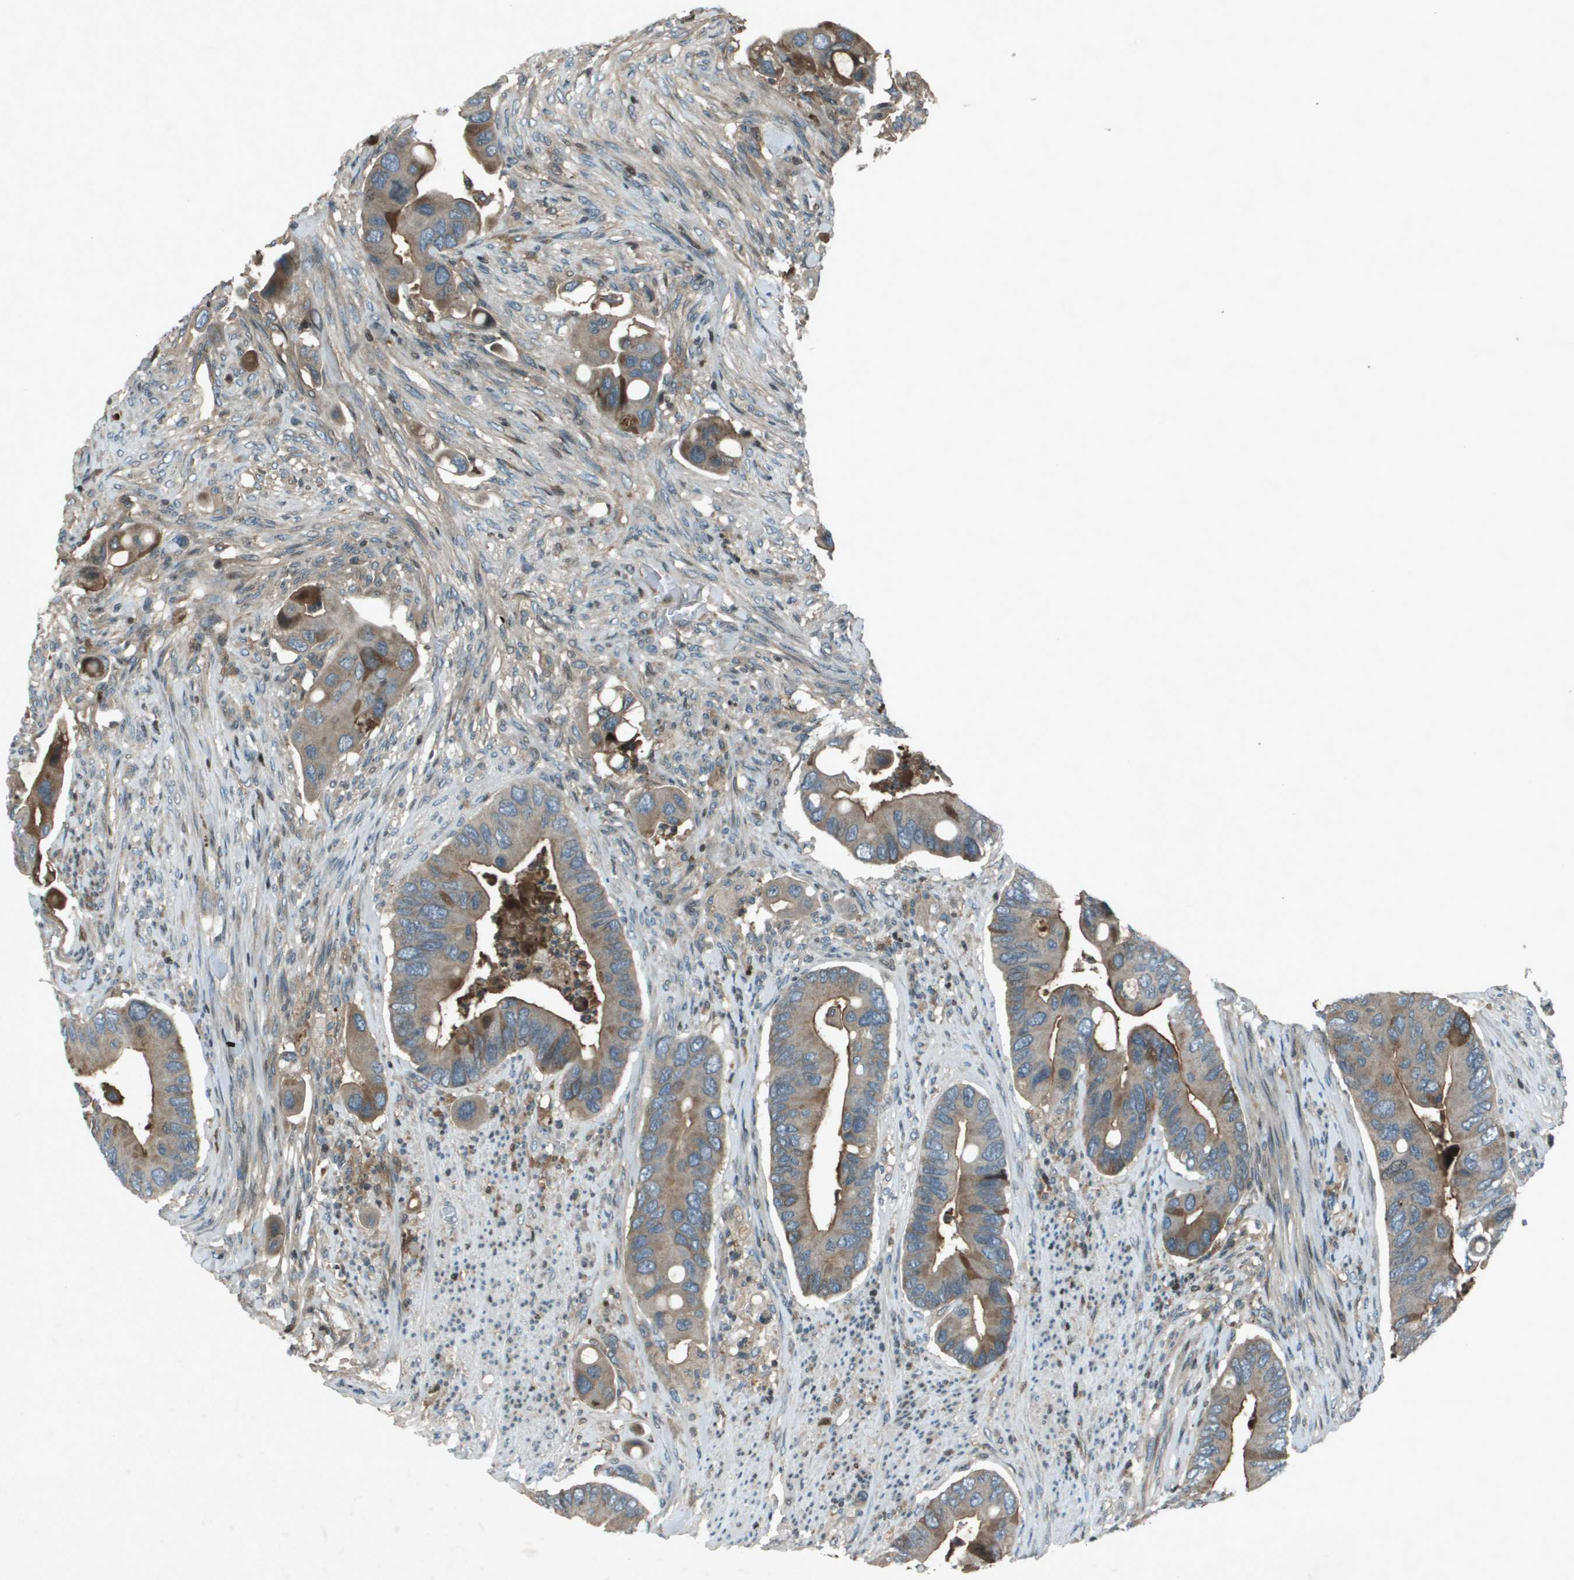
{"staining": {"intensity": "moderate", "quantity": "25%-75%", "location": "cytoplasmic/membranous"}, "tissue": "colorectal cancer", "cell_type": "Tumor cells", "image_type": "cancer", "snomed": [{"axis": "morphology", "description": "Adenocarcinoma, NOS"}, {"axis": "topography", "description": "Rectum"}], "caption": "This photomicrograph exhibits immunohistochemistry (IHC) staining of adenocarcinoma (colorectal), with medium moderate cytoplasmic/membranous staining in approximately 25%-75% of tumor cells.", "gene": "CXCL12", "patient": {"sex": "female", "age": 57}}